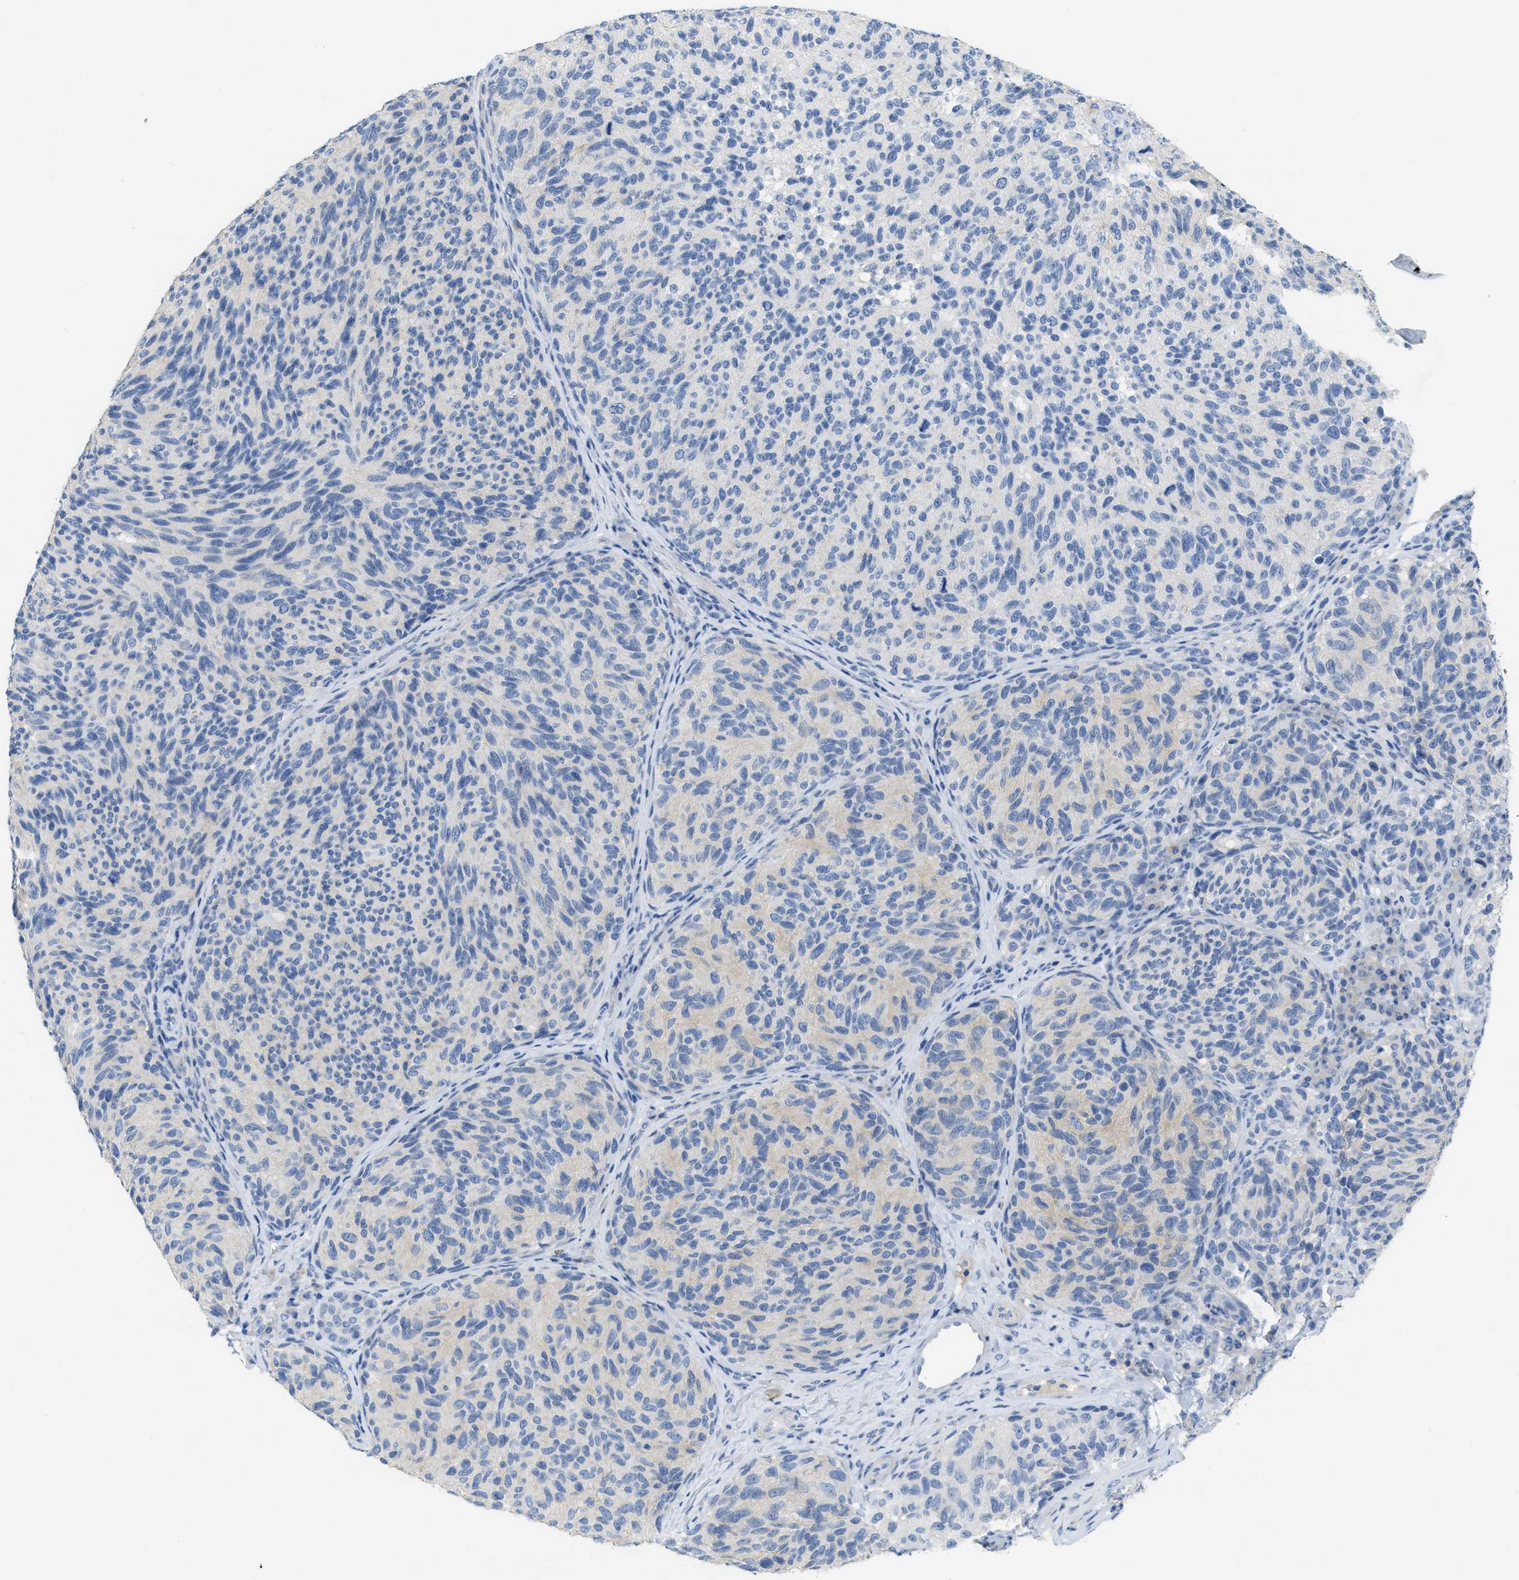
{"staining": {"intensity": "negative", "quantity": "none", "location": "none"}, "tissue": "melanoma", "cell_type": "Tumor cells", "image_type": "cancer", "snomed": [{"axis": "morphology", "description": "Malignant melanoma, NOS"}, {"axis": "topography", "description": "Skin"}], "caption": "IHC photomicrograph of malignant melanoma stained for a protein (brown), which reveals no expression in tumor cells.", "gene": "CNNM4", "patient": {"sex": "female", "age": 73}}